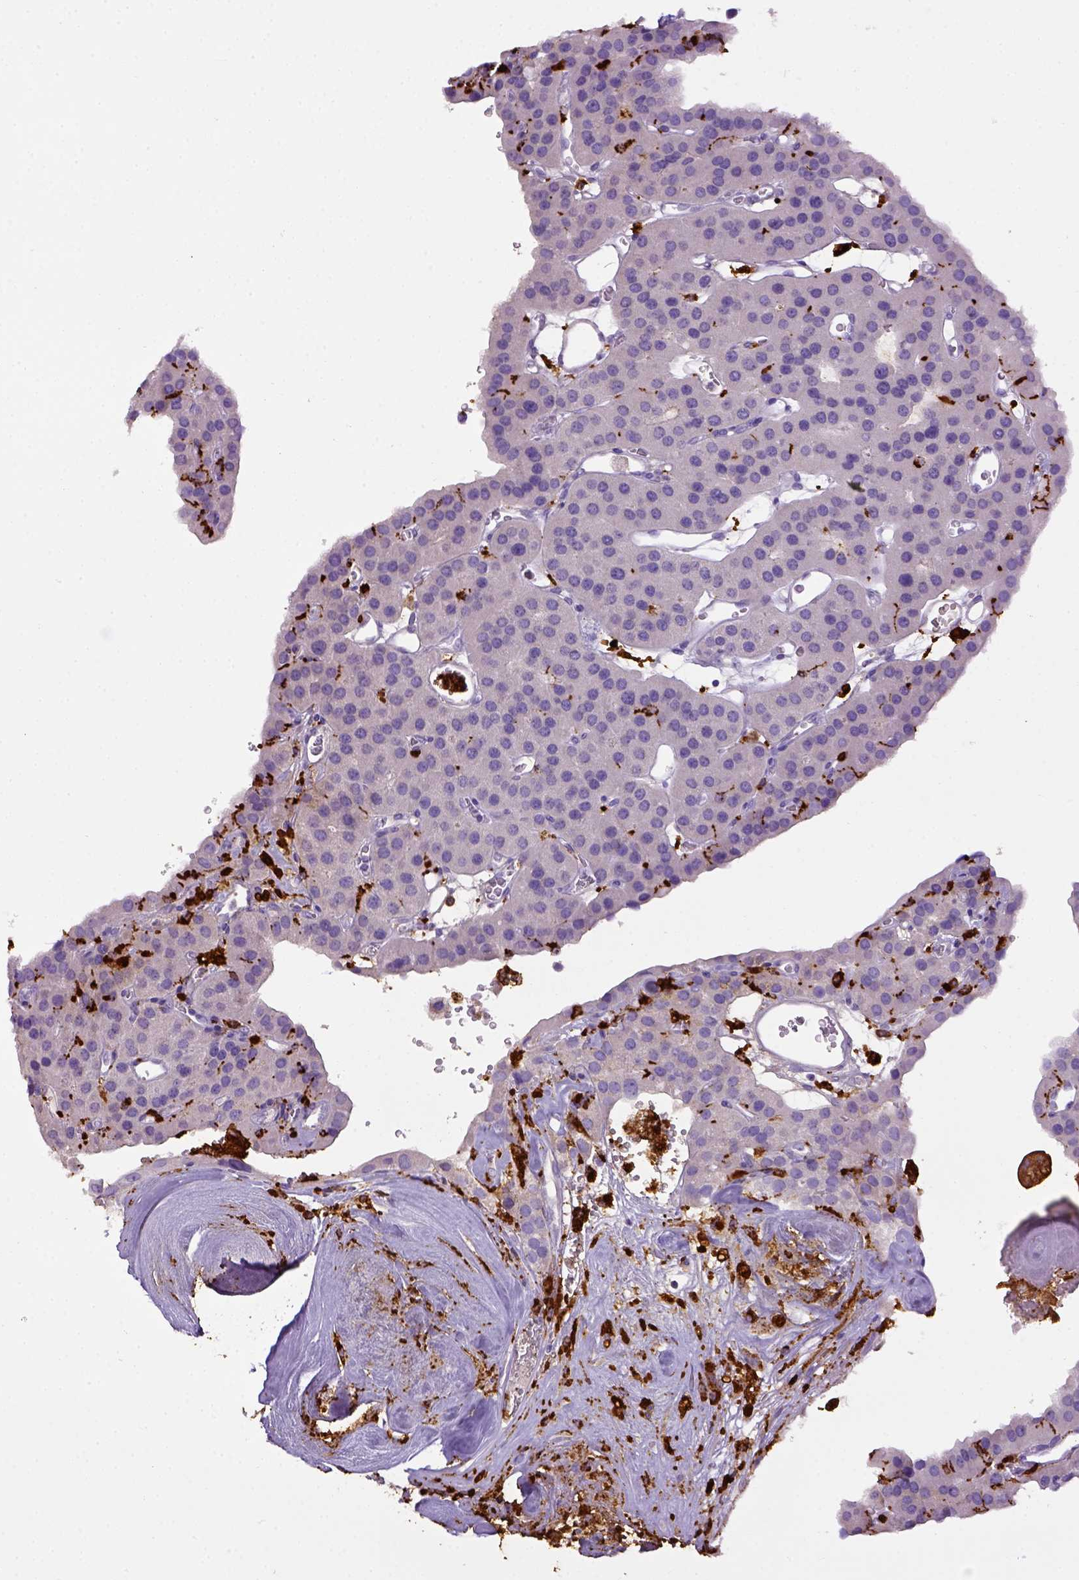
{"staining": {"intensity": "negative", "quantity": "none", "location": "none"}, "tissue": "parathyroid gland", "cell_type": "Glandular cells", "image_type": "normal", "snomed": [{"axis": "morphology", "description": "Normal tissue, NOS"}, {"axis": "morphology", "description": "Adenoma, NOS"}, {"axis": "topography", "description": "Parathyroid gland"}], "caption": "The histopathology image exhibits no significant staining in glandular cells of parathyroid gland.", "gene": "CD68", "patient": {"sex": "female", "age": 86}}